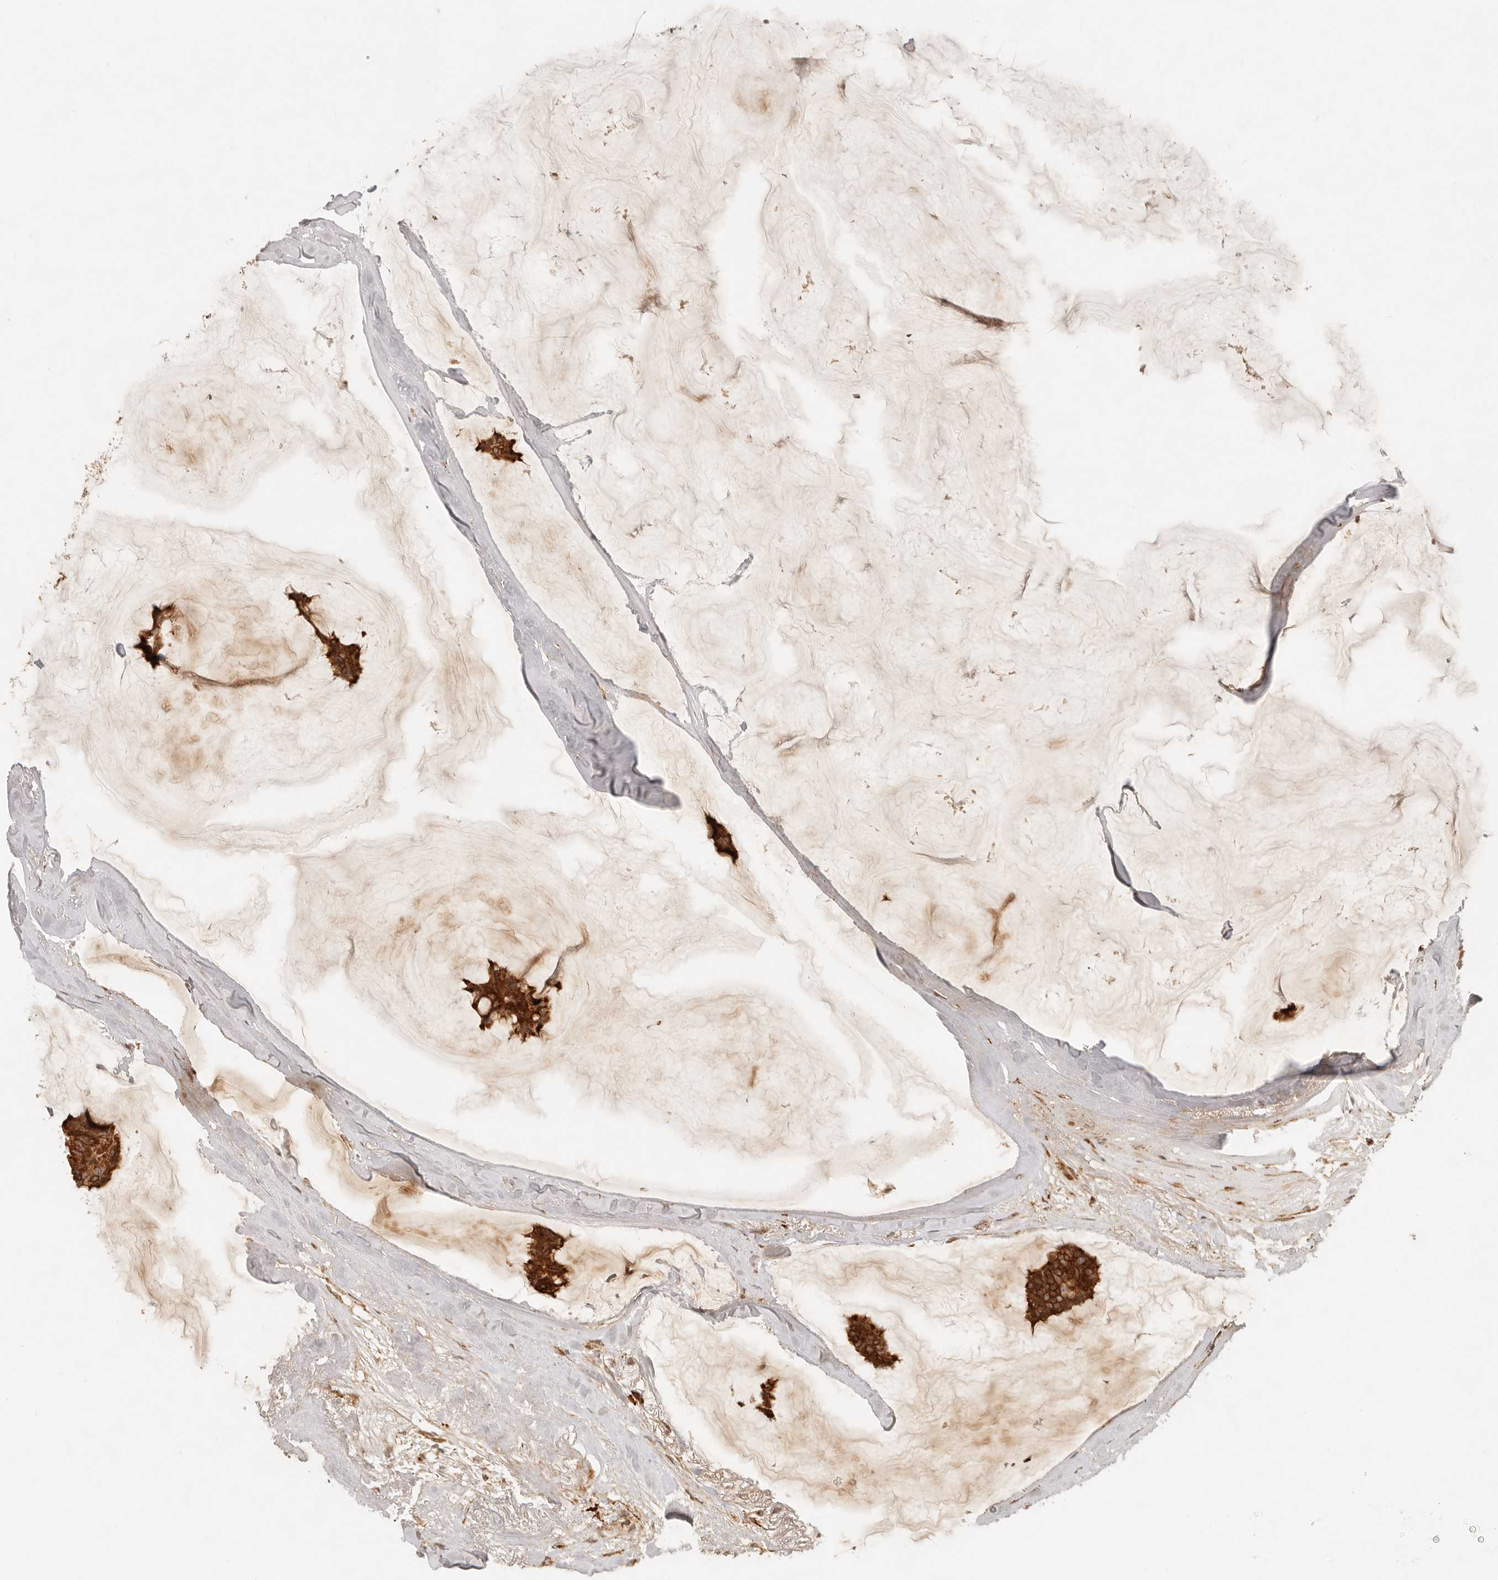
{"staining": {"intensity": "strong", "quantity": ">75%", "location": "cytoplasmic/membranous"}, "tissue": "breast cancer", "cell_type": "Tumor cells", "image_type": "cancer", "snomed": [{"axis": "morphology", "description": "Duct carcinoma"}, {"axis": "topography", "description": "Breast"}], "caption": "Immunohistochemistry (DAB (3,3'-diaminobenzidine)) staining of human breast cancer demonstrates strong cytoplasmic/membranous protein expression in approximately >75% of tumor cells.", "gene": "KLHL38", "patient": {"sex": "female", "age": 93}}